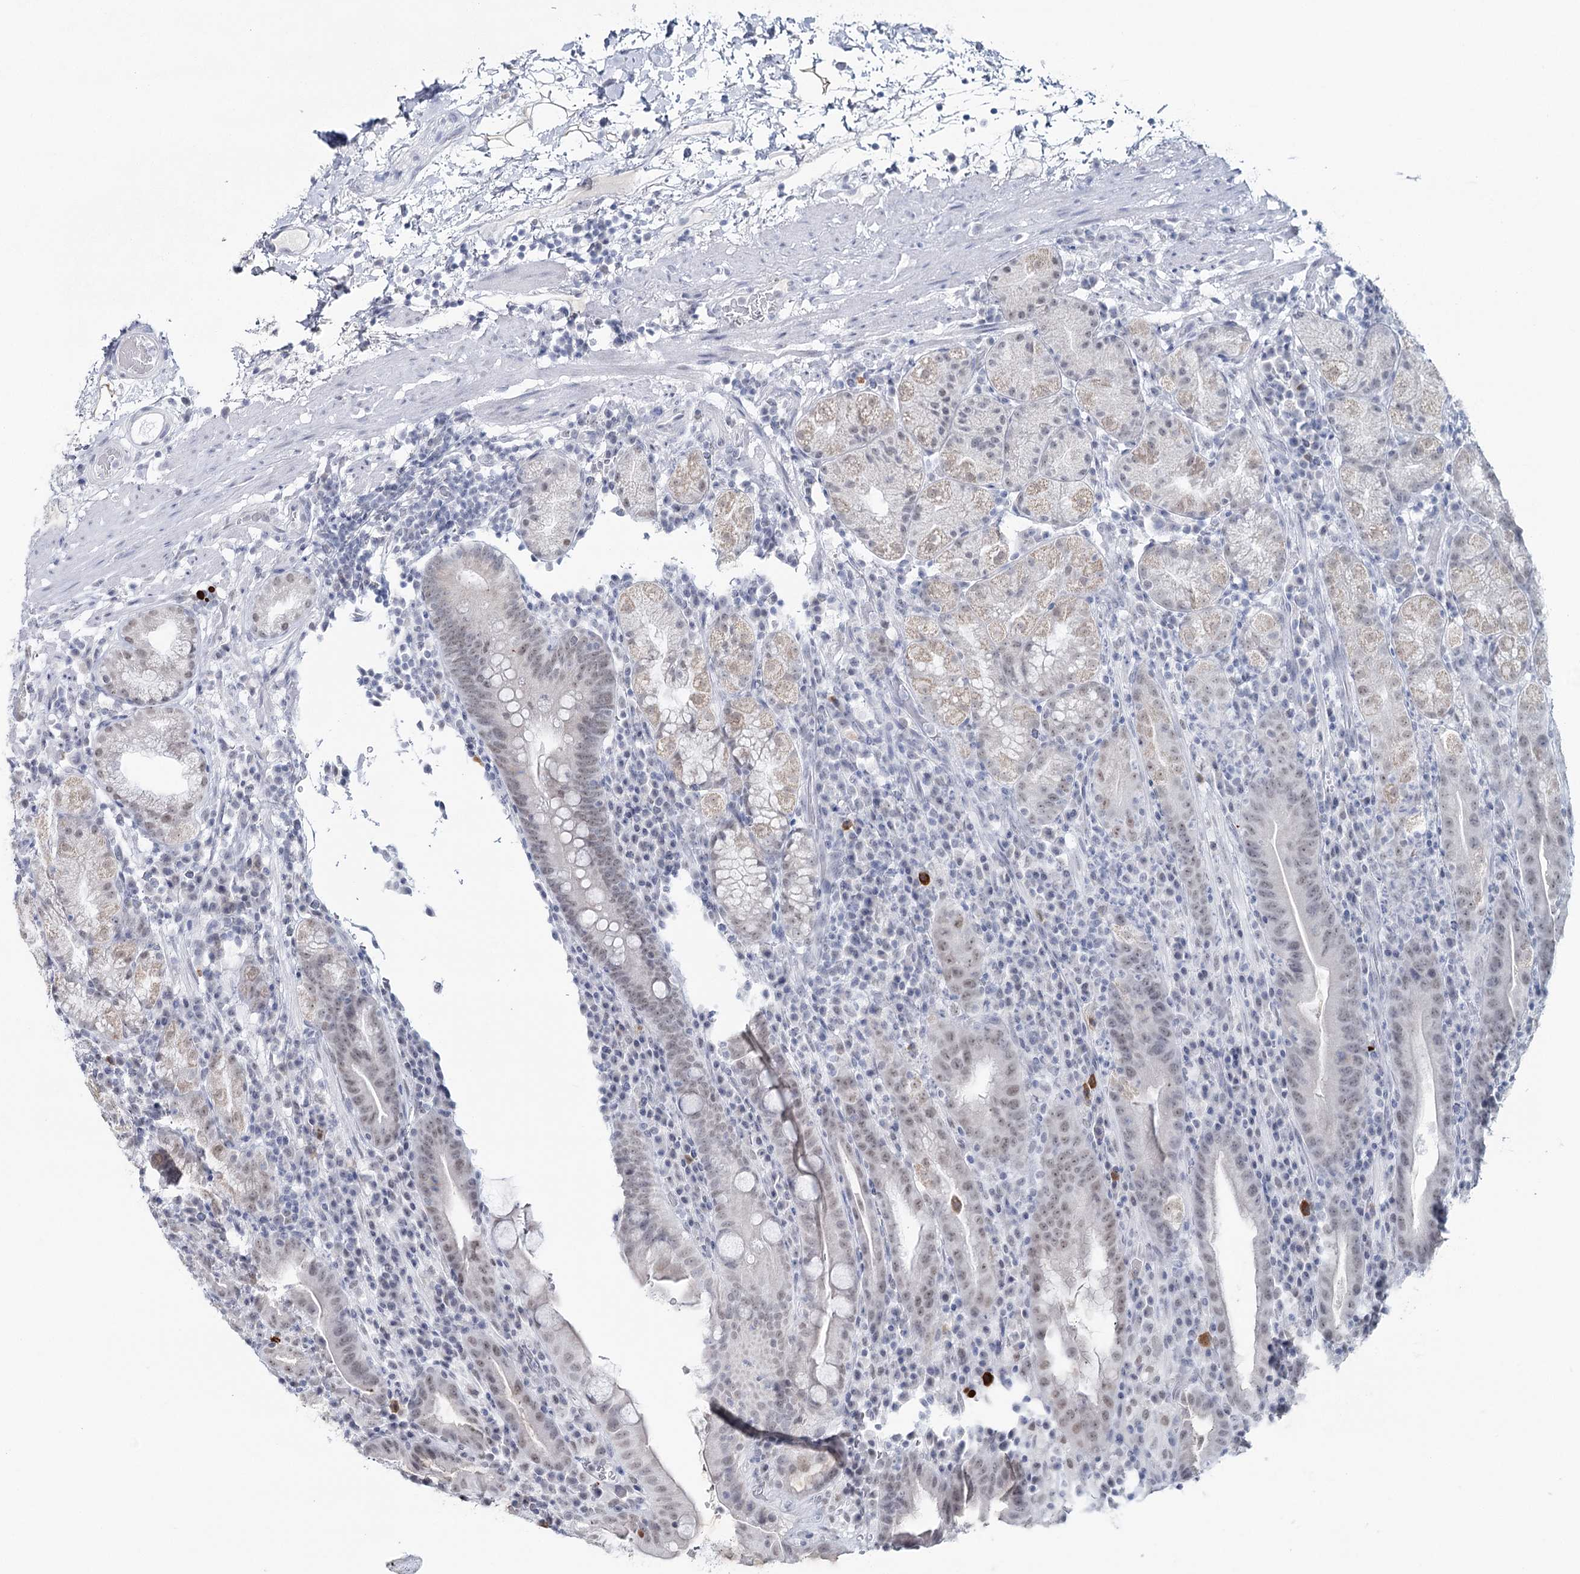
{"staining": {"intensity": "weak", "quantity": "25%-75%", "location": "nuclear"}, "tissue": "stomach", "cell_type": "Glandular cells", "image_type": "normal", "snomed": [{"axis": "morphology", "description": "Normal tissue, NOS"}, {"axis": "morphology", "description": "Inflammation, NOS"}, {"axis": "topography", "description": "Stomach"}], "caption": "High-magnification brightfield microscopy of normal stomach stained with DAB (brown) and counterstained with hematoxylin (blue). glandular cells exhibit weak nuclear positivity is appreciated in approximately25%-75% of cells. (DAB IHC with brightfield microscopy, high magnification).", "gene": "ZC3H8", "patient": {"sex": "male", "age": 79}}